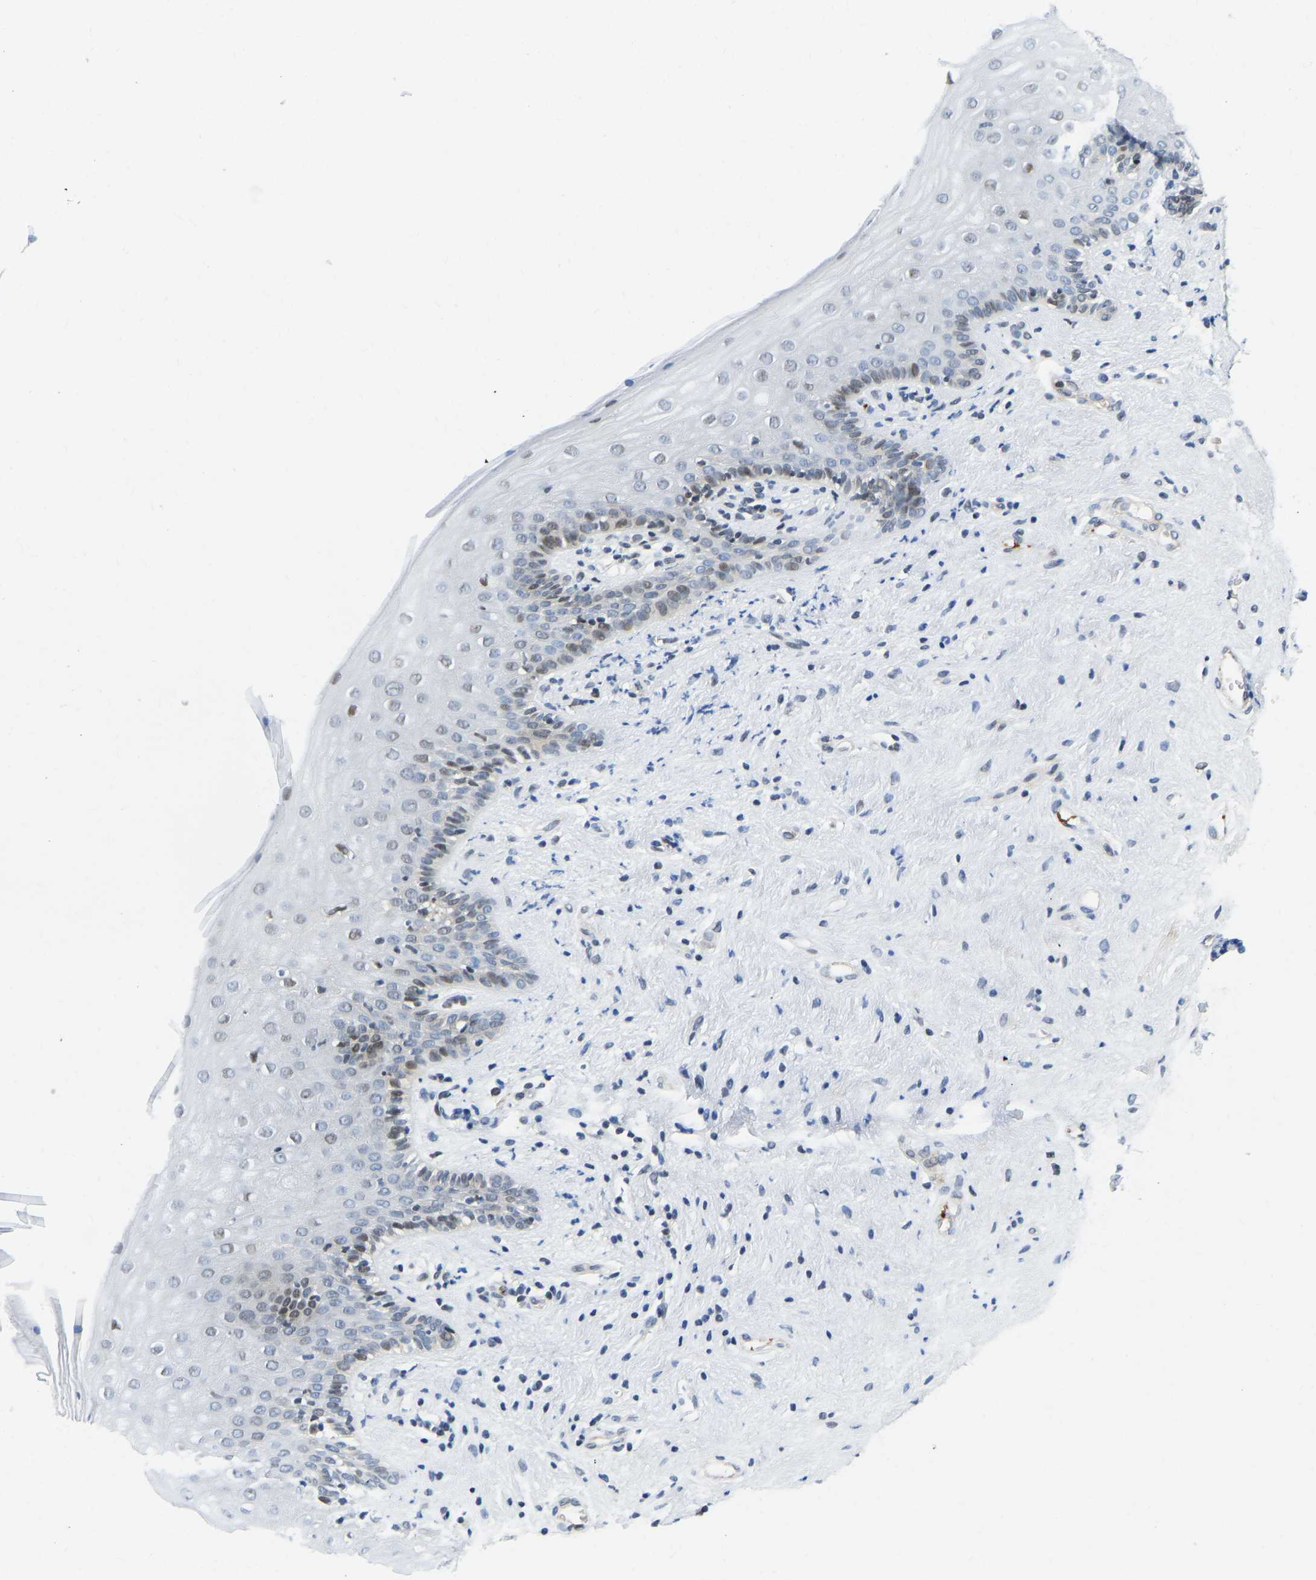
{"staining": {"intensity": "weak", "quantity": "25%-75%", "location": "nuclear"}, "tissue": "vagina", "cell_type": "Squamous epithelial cells", "image_type": "normal", "snomed": [{"axis": "morphology", "description": "Normal tissue, NOS"}, {"axis": "topography", "description": "Vagina"}], "caption": "Immunohistochemistry histopathology image of unremarkable human vagina stained for a protein (brown), which shows low levels of weak nuclear staining in about 25%-75% of squamous epithelial cells.", "gene": "HDAC5", "patient": {"sex": "female", "age": 44}}